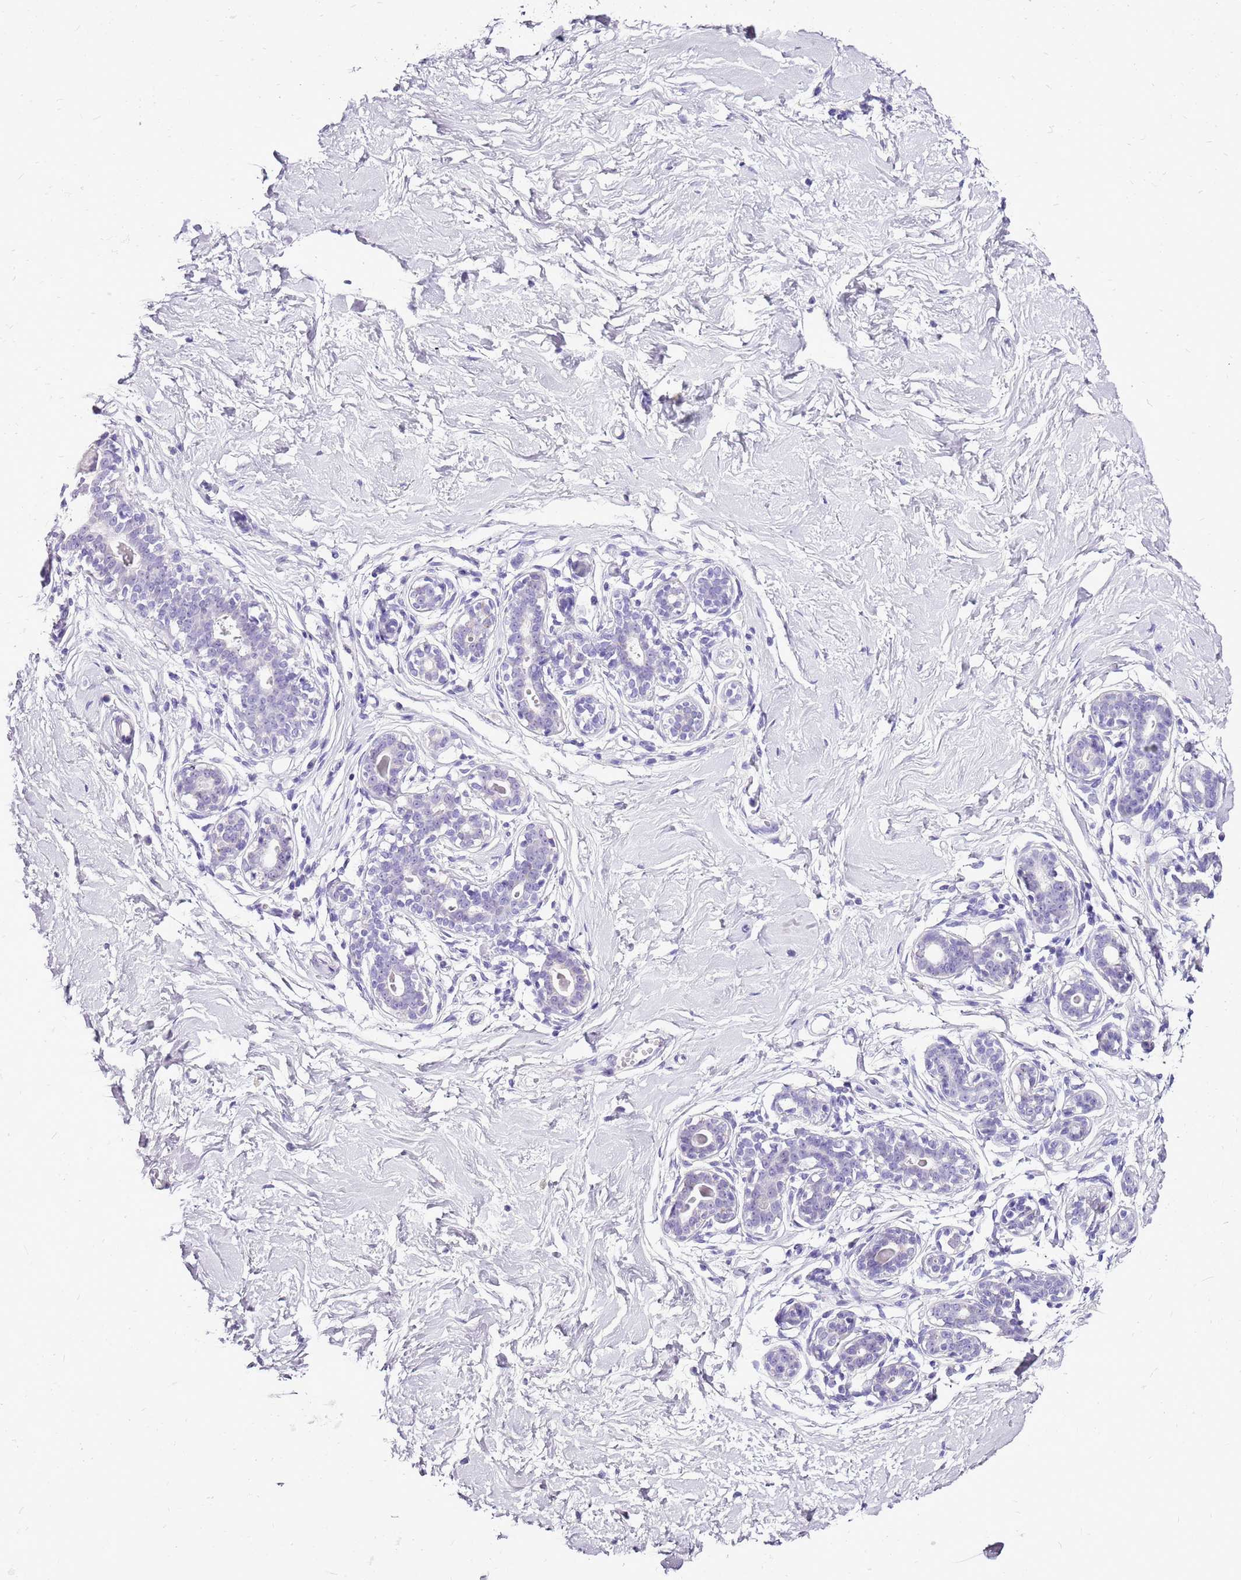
{"staining": {"intensity": "negative", "quantity": "none", "location": "none"}, "tissue": "breast", "cell_type": "Adipocytes", "image_type": "normal", "snomed": [{"axis": "morphology", "description": "Normal tissue, NOS"}, {"axis": "morphology", "description": "Adenoma, NOS"}, {"axis": "topography", "description": "Breast"}], "caption": "Immunohistochemical staining of benign breast exhibits no significant expression in adipocytes. (Immunohistochemistry, brightfield microscopy, high magnification).", "gene": "ACSS3", "patient": {"sex": "female", "age": 23}}